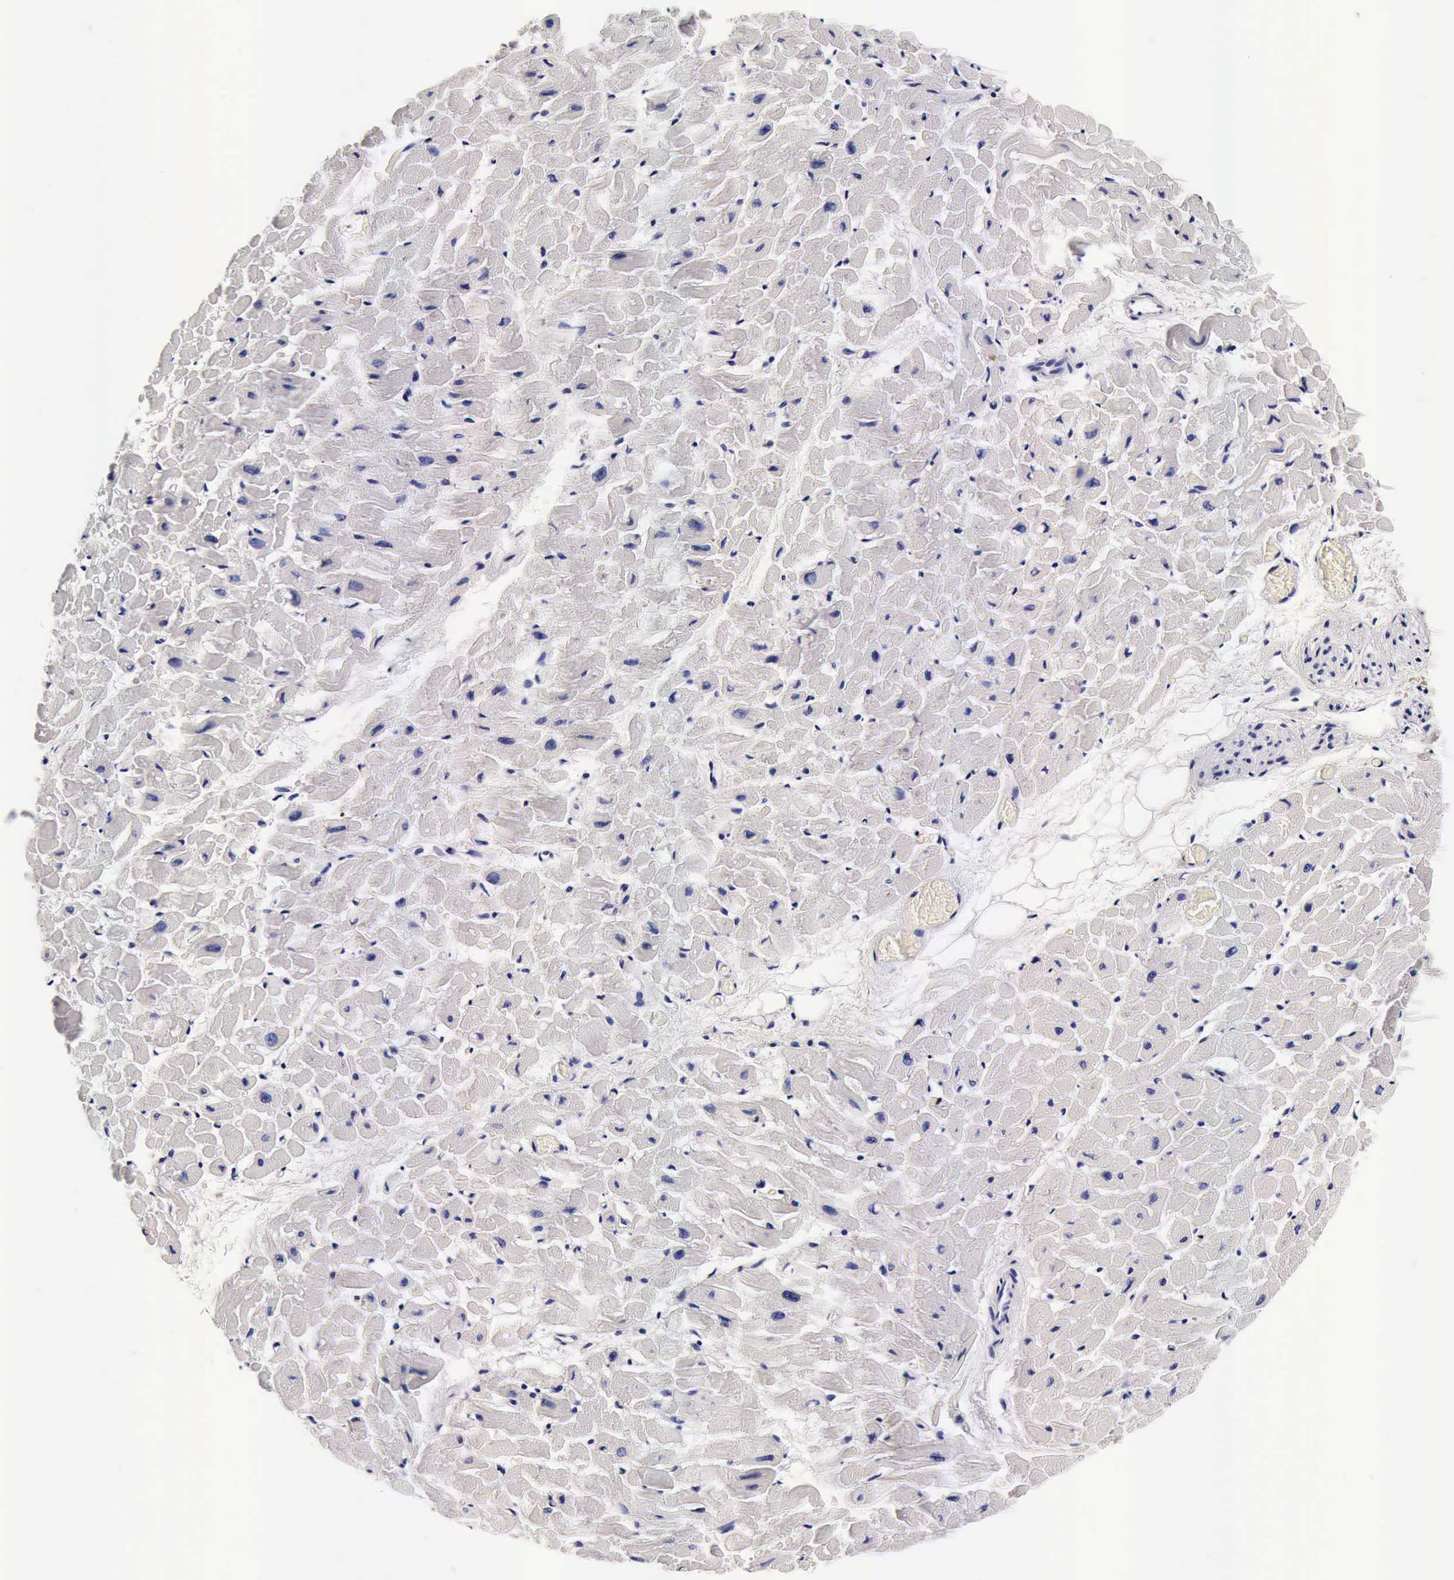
{"staining": {"intensity": "negative", "quantity": "none", "location": "none"}, "tissue": "heart muscle", "cell_type": "Cardiomyocytes", "image_type": "normal", "snomed": [{"axis": "morphology", "description": "Normal tissue, NOS"}, {"axis": "topography", "description": "Heart"}], "caption": "An IHC histopathology image of normal heart muscle is shown. There is no staining in cardiomyocytes of heart muscle.", "gene": "IAPP", "patient": {"sex": "male", "age": 45}}